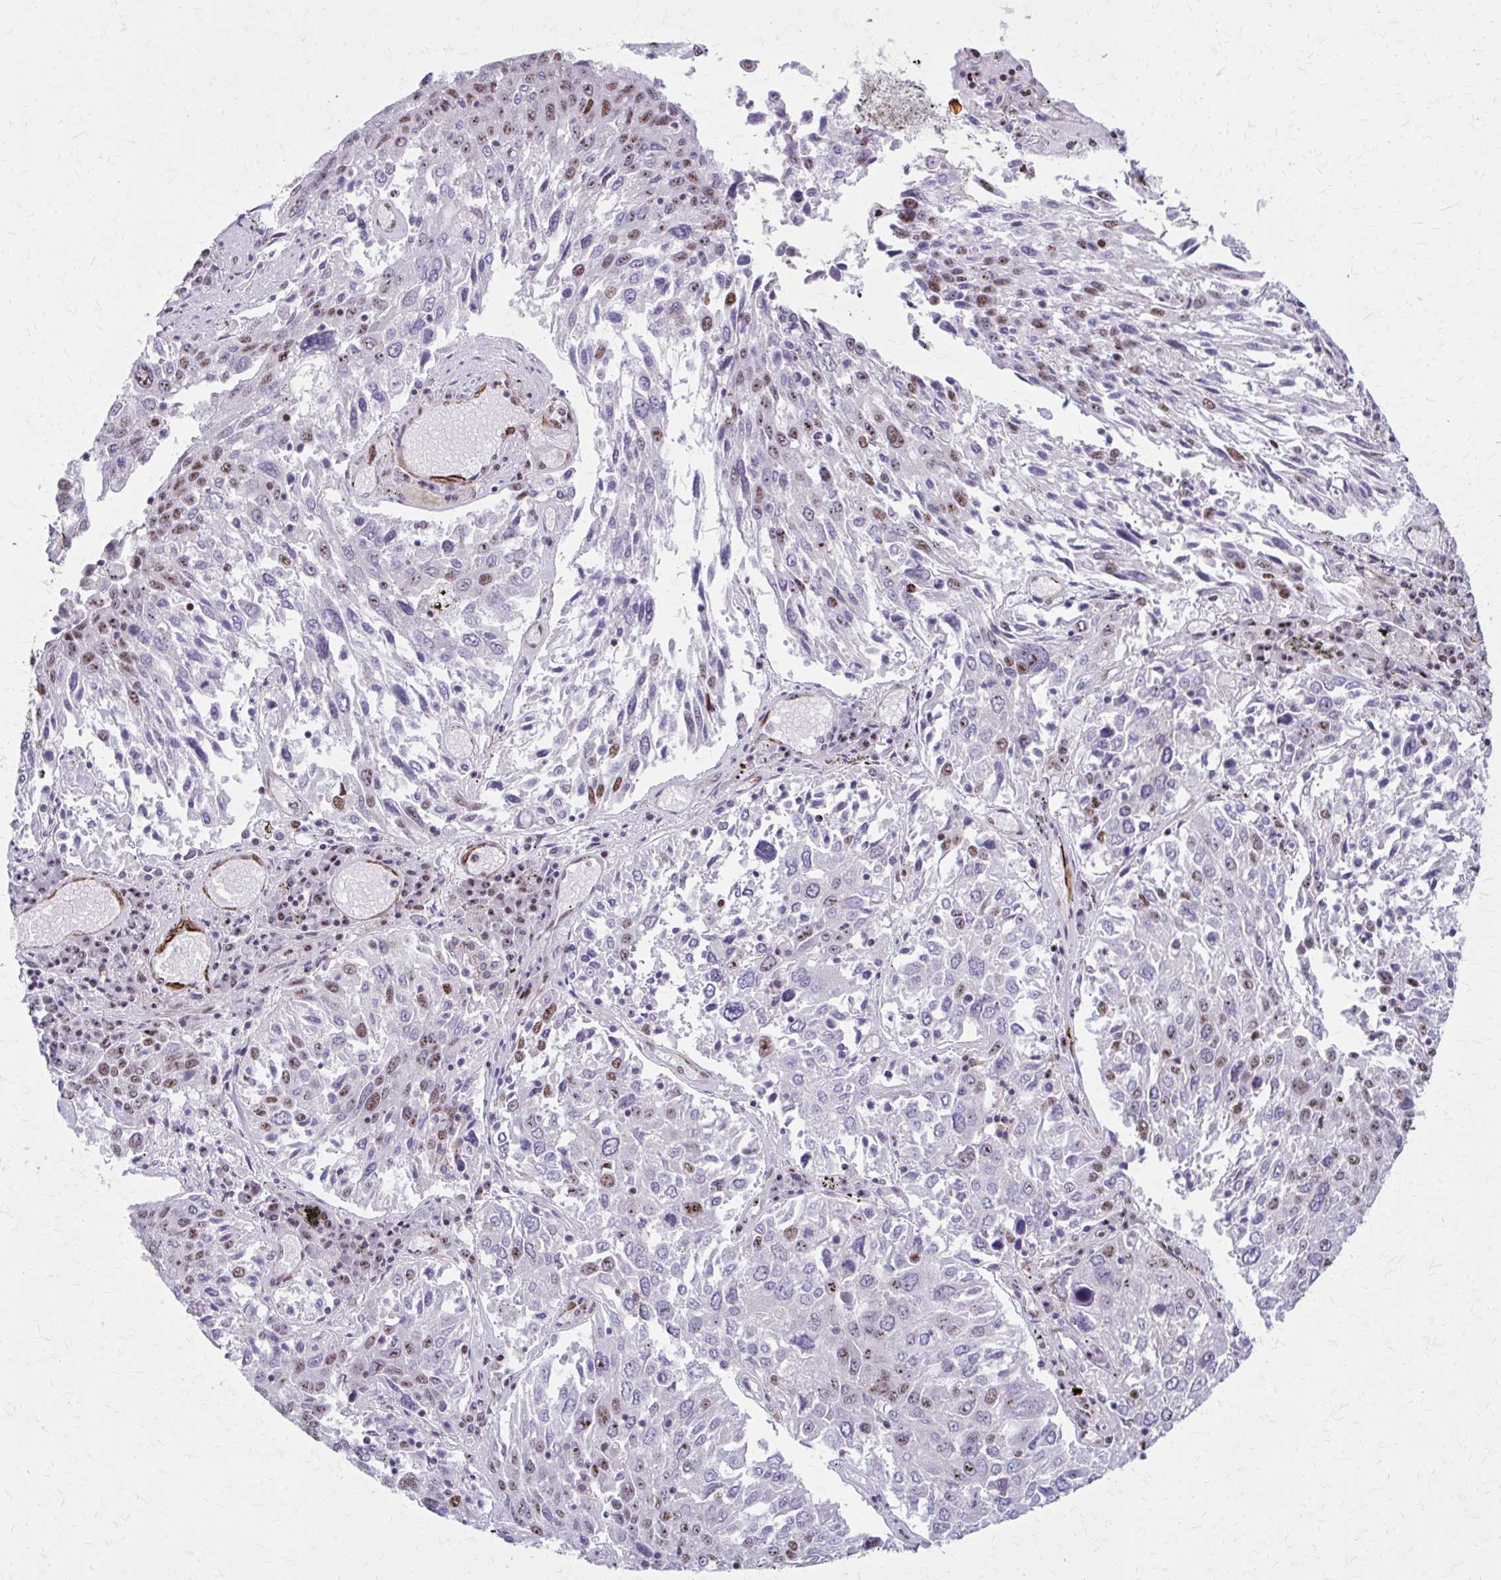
{"staining": {"intensity": "moderate", "quantity": "<25%", "location": "nuclear"}, "tissue": "lung cancer", "cell_type": "Tumor cells", "image_type": "cancer", "snomed": [{"axis": "morphology", "description": "Squamous cell carcinoma, NOS"}, {"axis": "topography", "description": "Lung"}], "caption": "Brown immunohistochemical staining in lung squamous cell carcinoma demonstrates moderate nuclear positivity in approximately <25% of tumor cells.", "gene": "NRBF2", "patient": {"sex": "male", "age": 65}}